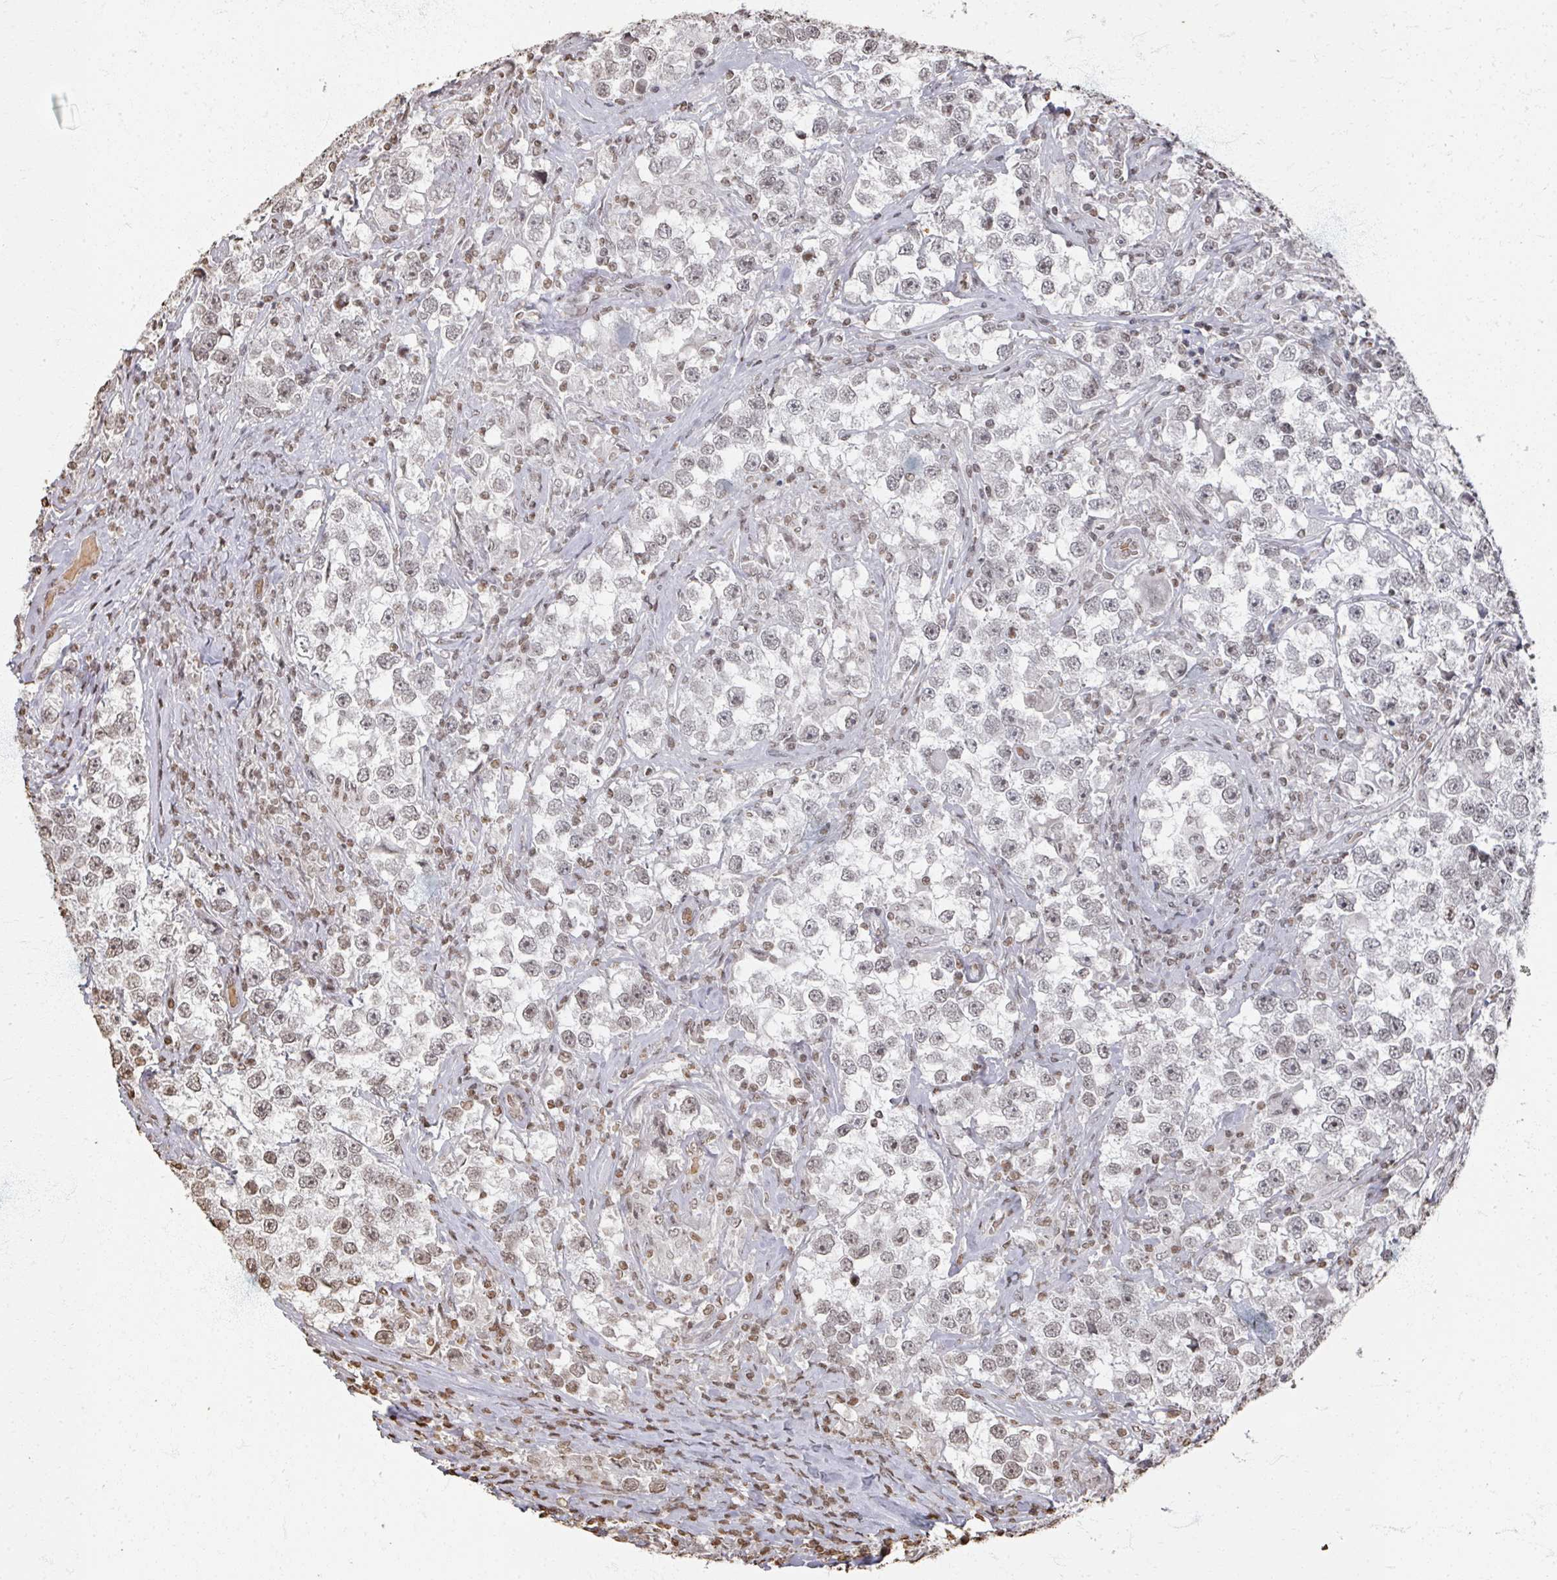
{"staining": {"intensity": "weak", "quantity": "25%-75%", "location": "nuclear"}, "tissue": "testis cancer", "cell_type": "Tumor cells", "image_type": "cancer", "snomed": [{"axis": "morphology", "description": "Seminoma, NOS"}, {"axis": "topography", "description": "Testis"}], "caption": "An image showing weak nuclear staining in about 25%-75% of tumor cells in seminoma (testis), as visualized by brown immunohistochemical staining.", "gene": "DCUN1D5", "patient": {"sex": "male", "age": 46}}